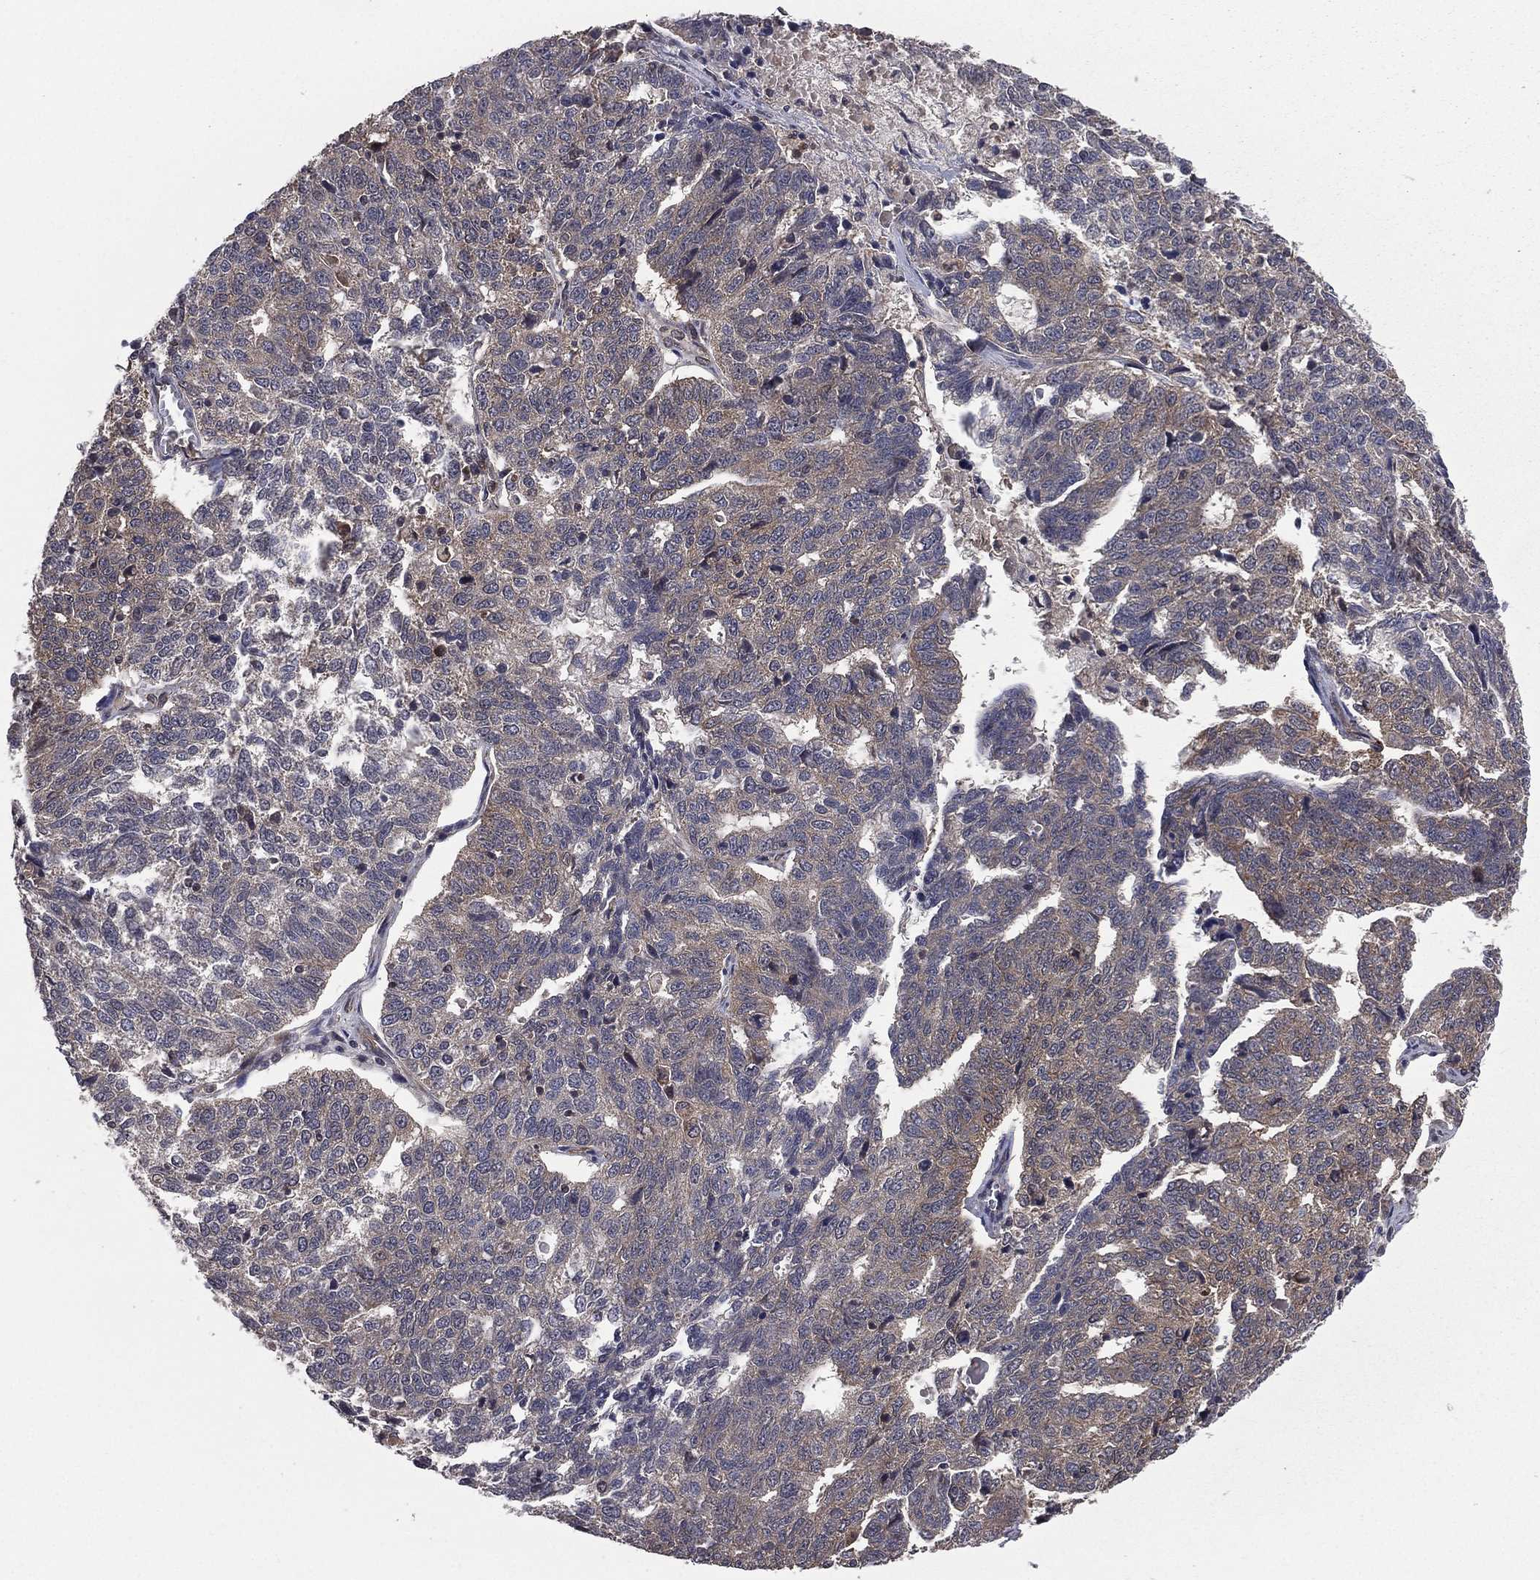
{"staining": {"intensity": "weak", "quantity": "<25%", "location": "cytoplasmic/membranous"}, "tissue": "ovarian cancer", "cell_type": "Tumor cells", "image_type": "cancer", "snomed": [{"axis": "morphology", "description": "Cystadenocarcinoma, serous, NOS"}, {"axis": "topography", "description": "Ovary"}], "caption": "Tumor cells are negative for protein expression in human ovarian cancer (serous cystadenocarcinoma). (DAB IHC visualized using brightfield microscopy, high magnification).", "gene": "CERT1", "patient": {"sex": "female", "age": 71}}